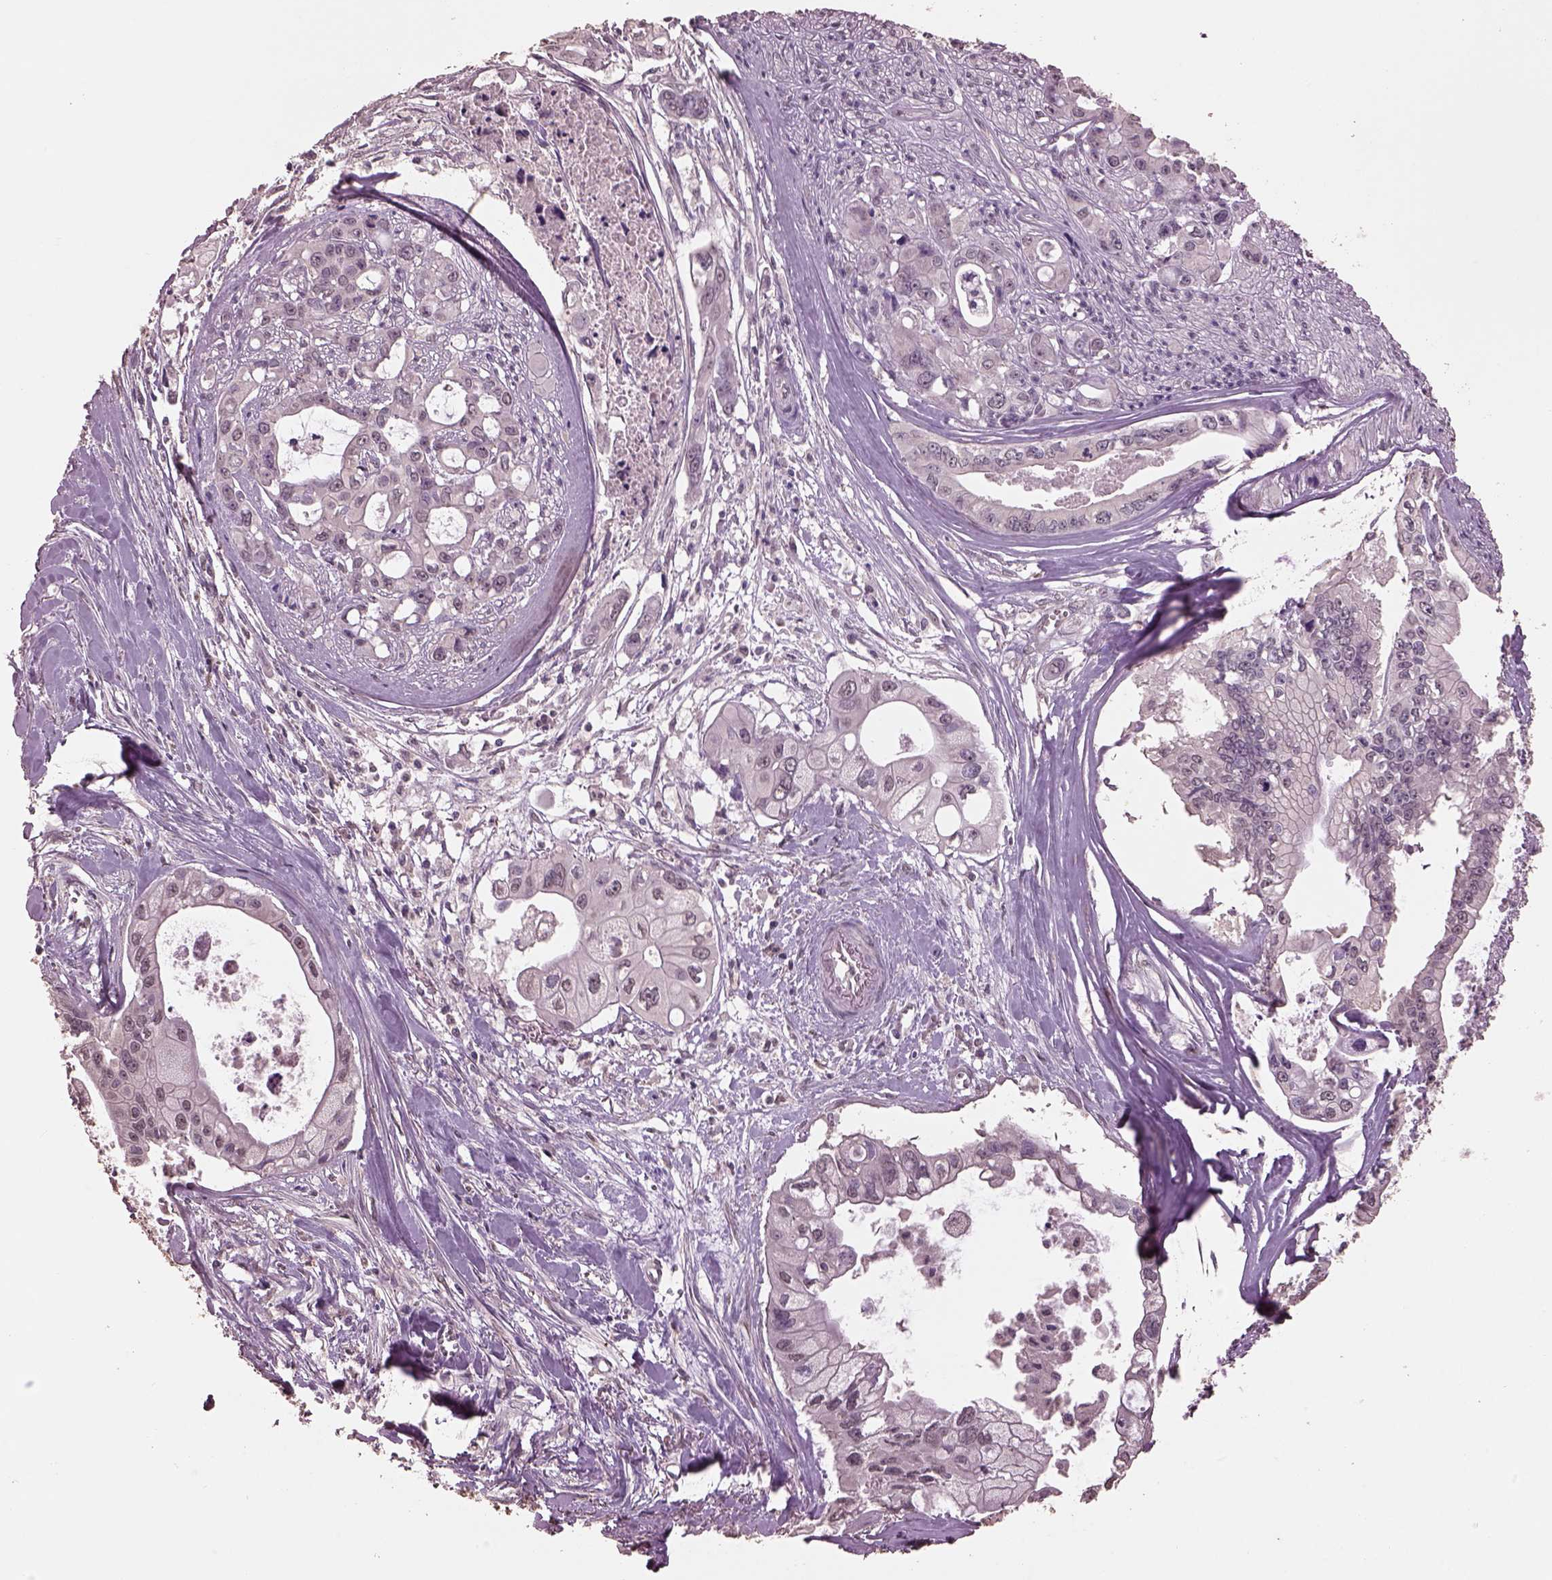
{"staining": {"intensity": "negative", "quantity": "none", "location": "none"}, "tissue": "pancreatic cancer", "cell_type": "Tumor cells", "image_type": "cancer", "snomed": [{"axis": "morphology", "description": "Adenocarcinoma, NOS"}, {"axis": "topography", "description": "Pancreas"}], "caption": "IHC of adenocarcinoma (pancreatic) shows no positivity in tumor cells.", "gene": "CPT1C", "patient": {"sex": "male", "age": 60}}